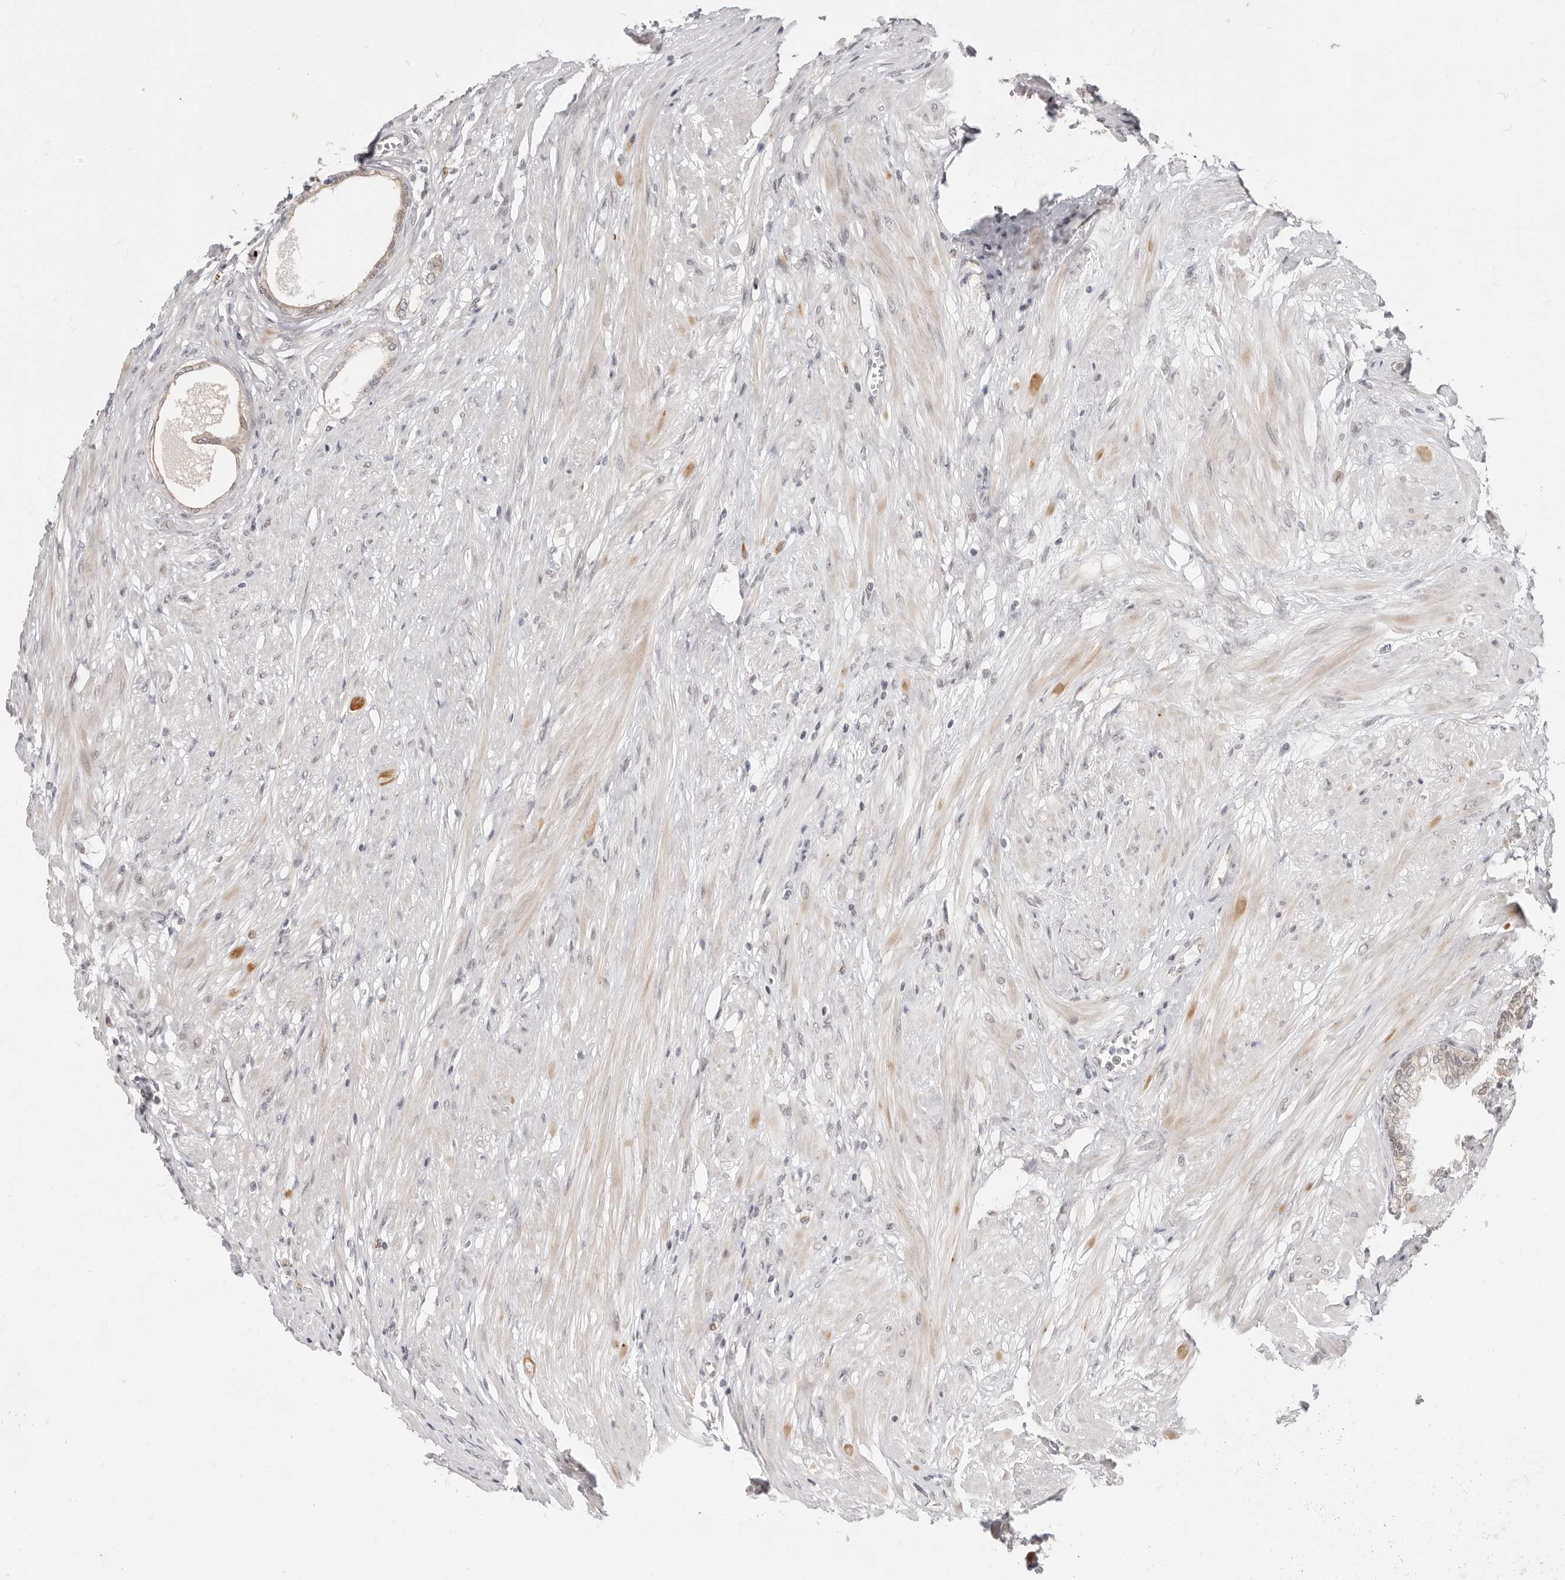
{"staining": {"intensity": "moderate", "quantity": ">75%", "location": "cytoplasmic/membranous,nuclear"}, "tissue": "prostate", "cell_type": "Glandular cells", "image_type": "normal", "snomed": [{"axis": "morphology", "description": "Normal tissue, NOS"}, {"axis": "morphology", "description": "Urothelial carcinoma, Low grade"}, {"axis": "topography", "description": "Urinary bladder"}, {"axis": "topography", "description": "Prostate"}], "caption": "Benign prostate was stained to show a protein in brown. There is medium levels of moderate cytoplasmic/membranous,nuclear expression in approximately >75% of glandular cells. (brown staining indicates protein expression, while blue staining denotes nuclei).", "gene": "RFC2", "patient": {"sex": "male", "age": 60}}